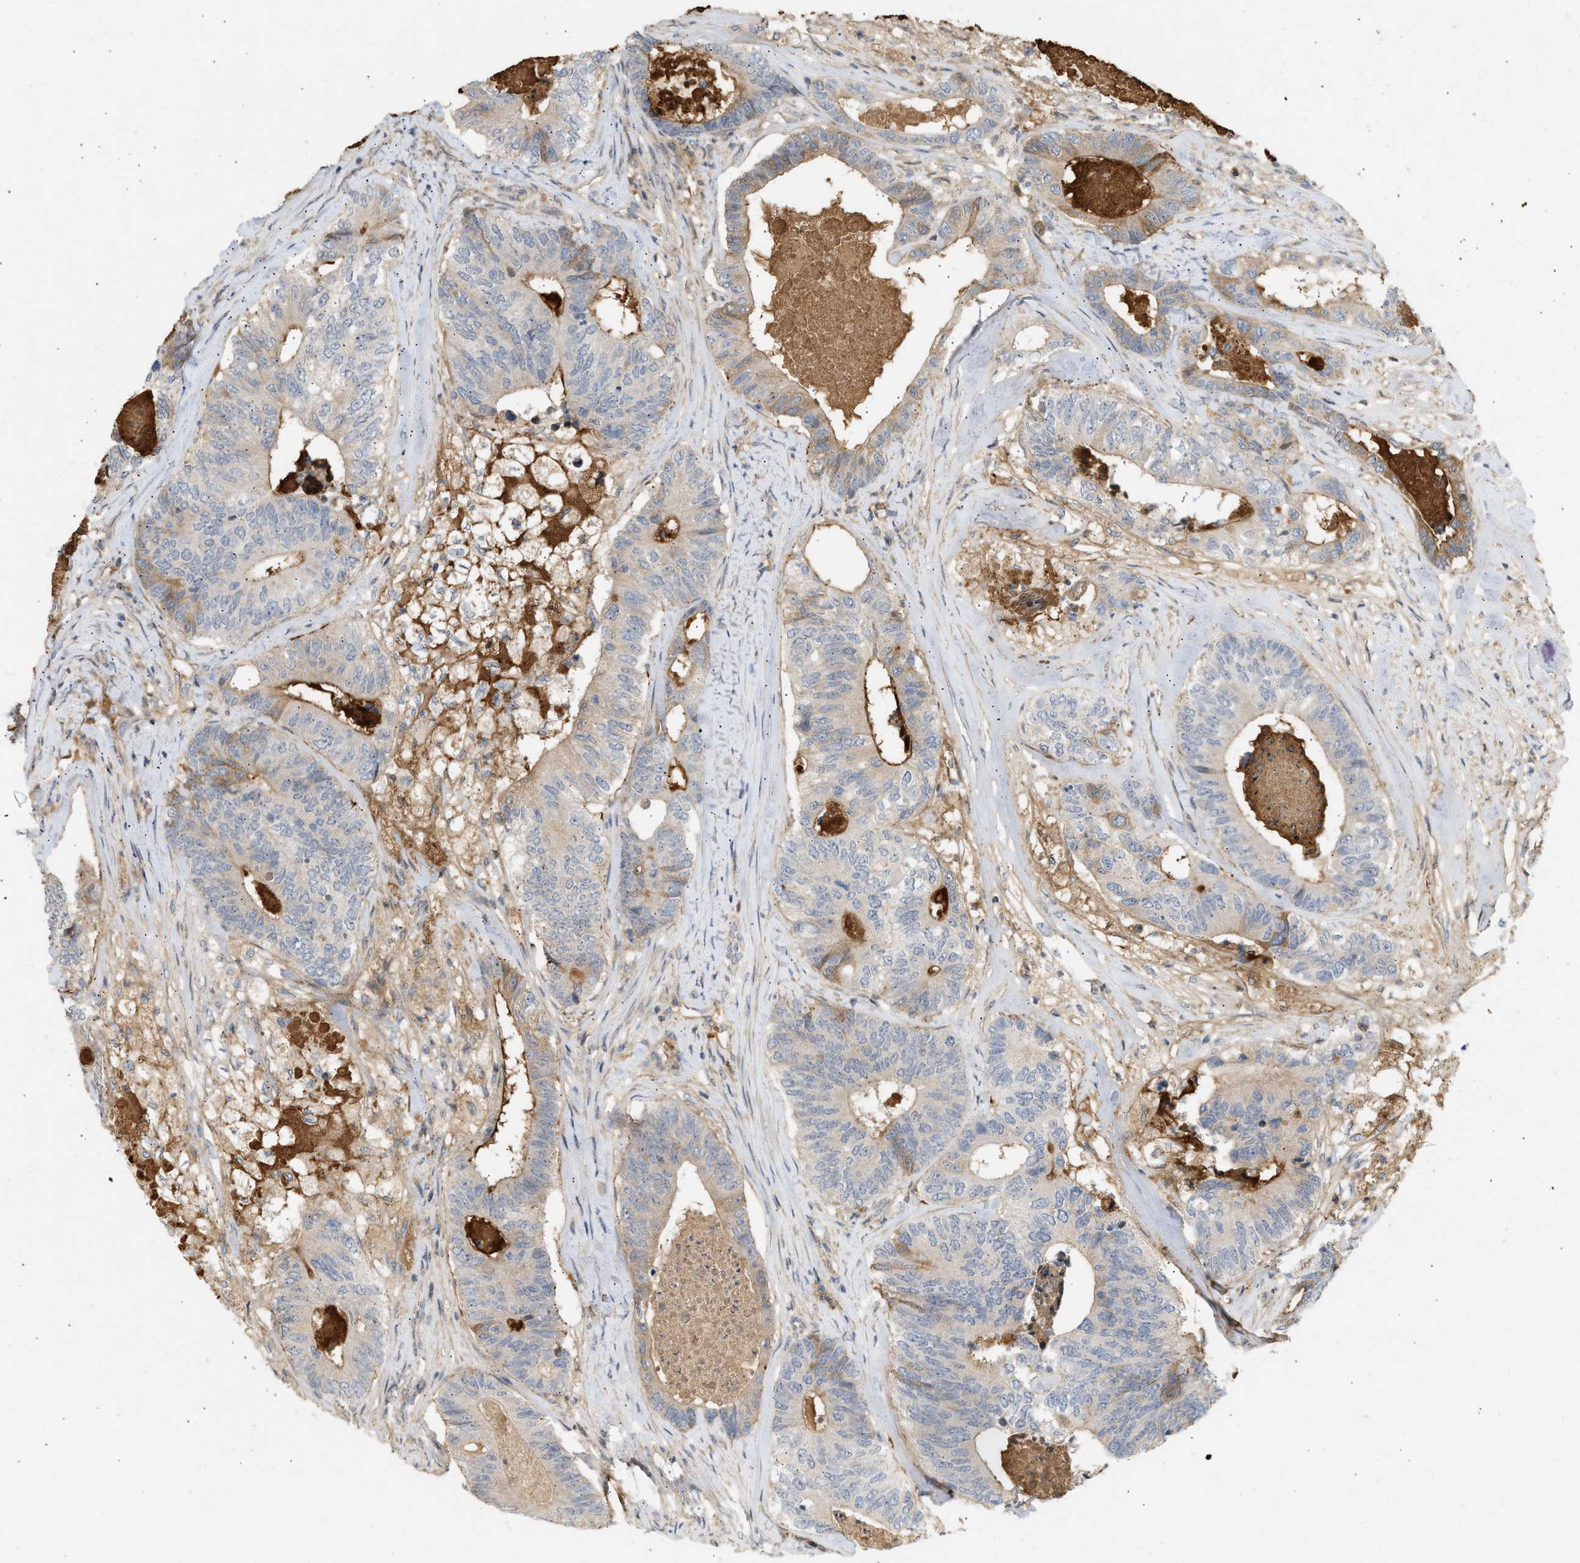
{"staining": {"intensity": "moderate", "quantity": "25%-75%", "location": "cytoplasmic/membranous"}, "tissue": "colorectal cancer", "cell_type": "Tumor cells", "image_type": "cancer", "snomed": [{"axis": "morphology", "description": "Adenocarcinoma, NOS"}, {"axis": "topography", "description": "Colon"}], "caption": "A high-resolution micrograph shows IHC staining of colorectal cancer, which exhibits moderate cytoplasmic/membranous expression in approximately 25%-75% of tumor cells. The protein of interest is stained brown, and the nuclei are stained in blue (DAB (3,3'-diaminobenzidine) IHC with brightfield microscopy, high magnification).", "gene": "F8", "patient": {"sex": "female", "age": 67}}